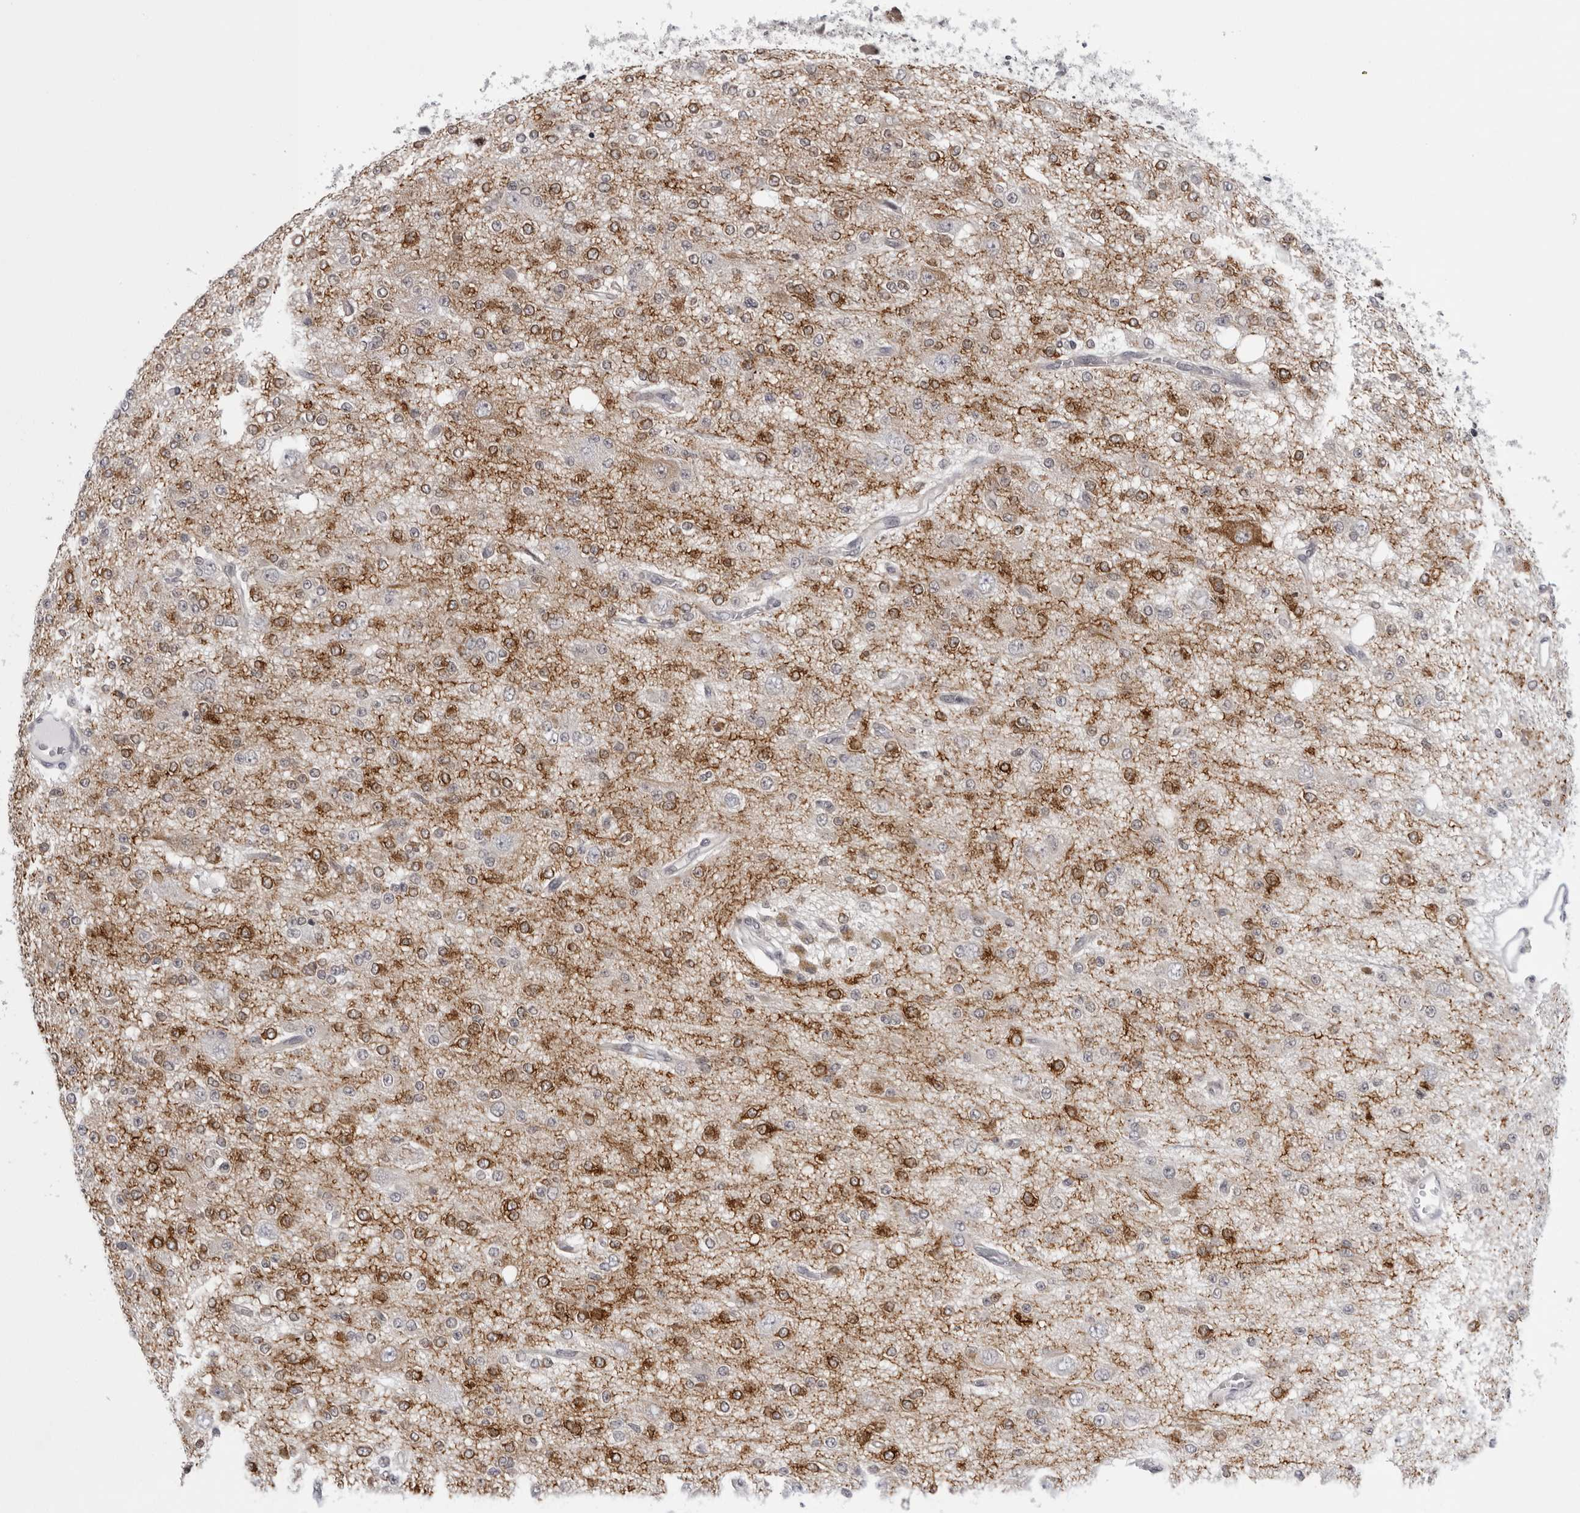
{"staining": {"intensity": "moderate", "quantity": "25%-75%", "location": "cytoplasmic/membranous"}, "tissue": "glioma", "cell_type": "Tumor cells", "image_type": "cancer", "snomed": [{"axis": "morphology", "description": "Glioma, malignant, Low grade"}, {"axis": "topography", "description": "Brain"}], "caption": "Protein expression analysis of low-grade glioma (malignant) shows moderate cytoplasmic/membranous expression in about 25%-75% of tumor cells.", "gene": "CPT2", "patient": {"sex": "male", "age": 38}}